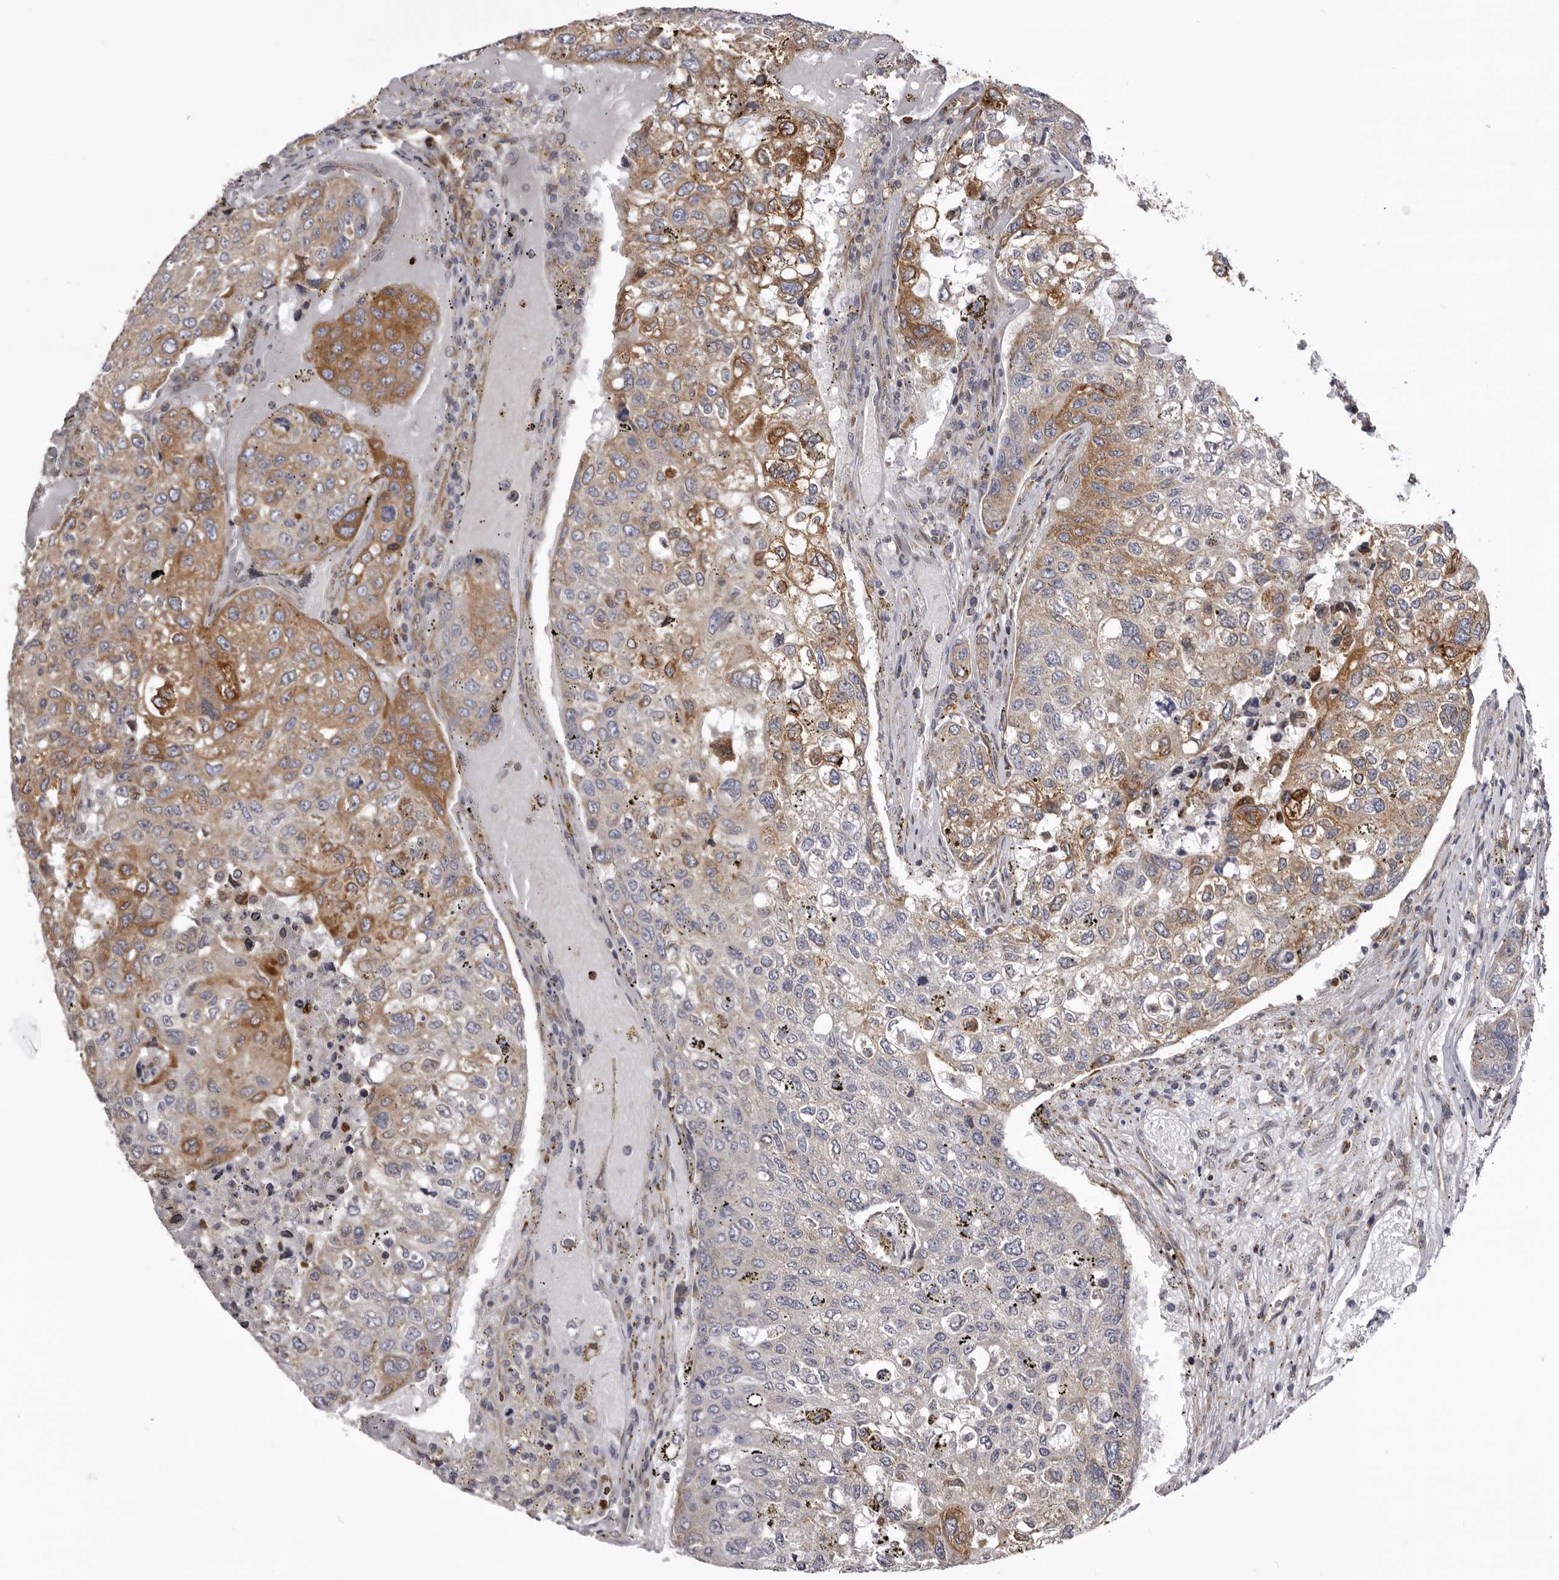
{"staining": {"intensity": "moderate", "quantity": "25%-75%", "location": "cytoplasmic/membranous"}, "tissue": "urothelial cancer", "cell_type": "Tumor cells", "image_type": "cancer", "snomed": [{"axis": "morphology", "description": "Urothelial carcinoma, High grade"}, {"axis": "topography", "description": "Lymph node"}, {"axis": "topography", "description": "Urinary bladder"}], "caption": "Brown immunohistochemical staining in urothelial carcinoma (high-grade) demonstrates moderate cytoplasmic/membranous staining in approximately 25%-75% of tumor cells. Nuclei are stained in blue.", "gene": "C4orf3", "patient": {"sex": "male", "age": 51}}